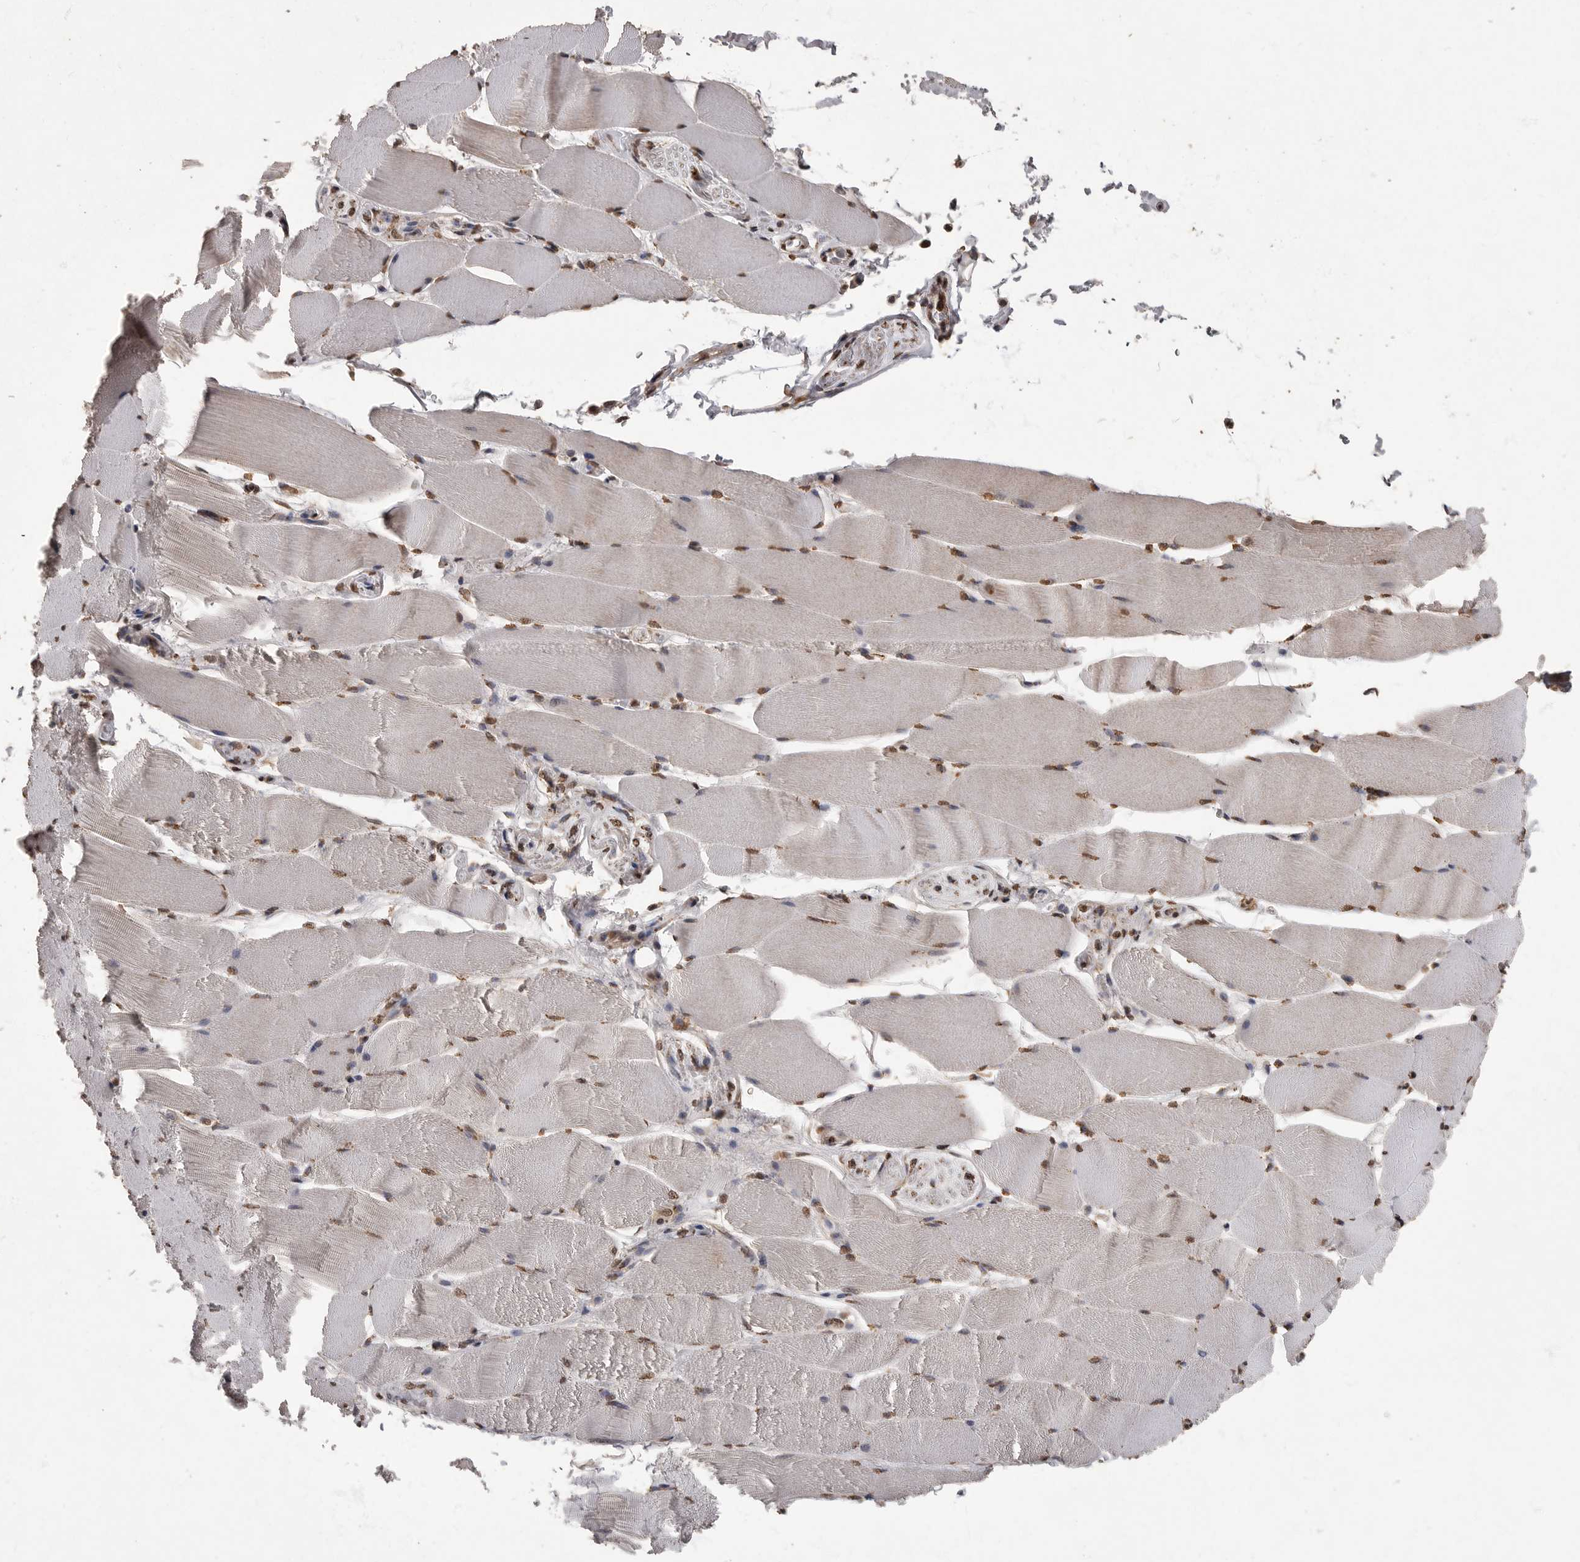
{"staining": {"intensity": "moderate", "quantity": ">75%", "location": "cytoplasmic/membranous,nuclear"}, "tissue": "skeletal muscle", "cell_type": "Myocytes", "image_type": "normal", "snomed": [{"axis": "morphology", "description": "Normal tissue, NOS"}, {"axis": "topography", "description": "Skeletal muscle"}], "caption": "Immunohistochemistry (IHC) micrograph of benign skeletal muscle: skeletal muscle stained using IHC reveals medium levels of moderate protein expression localized specifically in the cytoplasmic/membranous,nuclear of myocytes, appearing as a cytoplasmic/membranous,nuclear brown color.", "gene": "MAFG", "patient": {"sex": "male", "age": 62}}